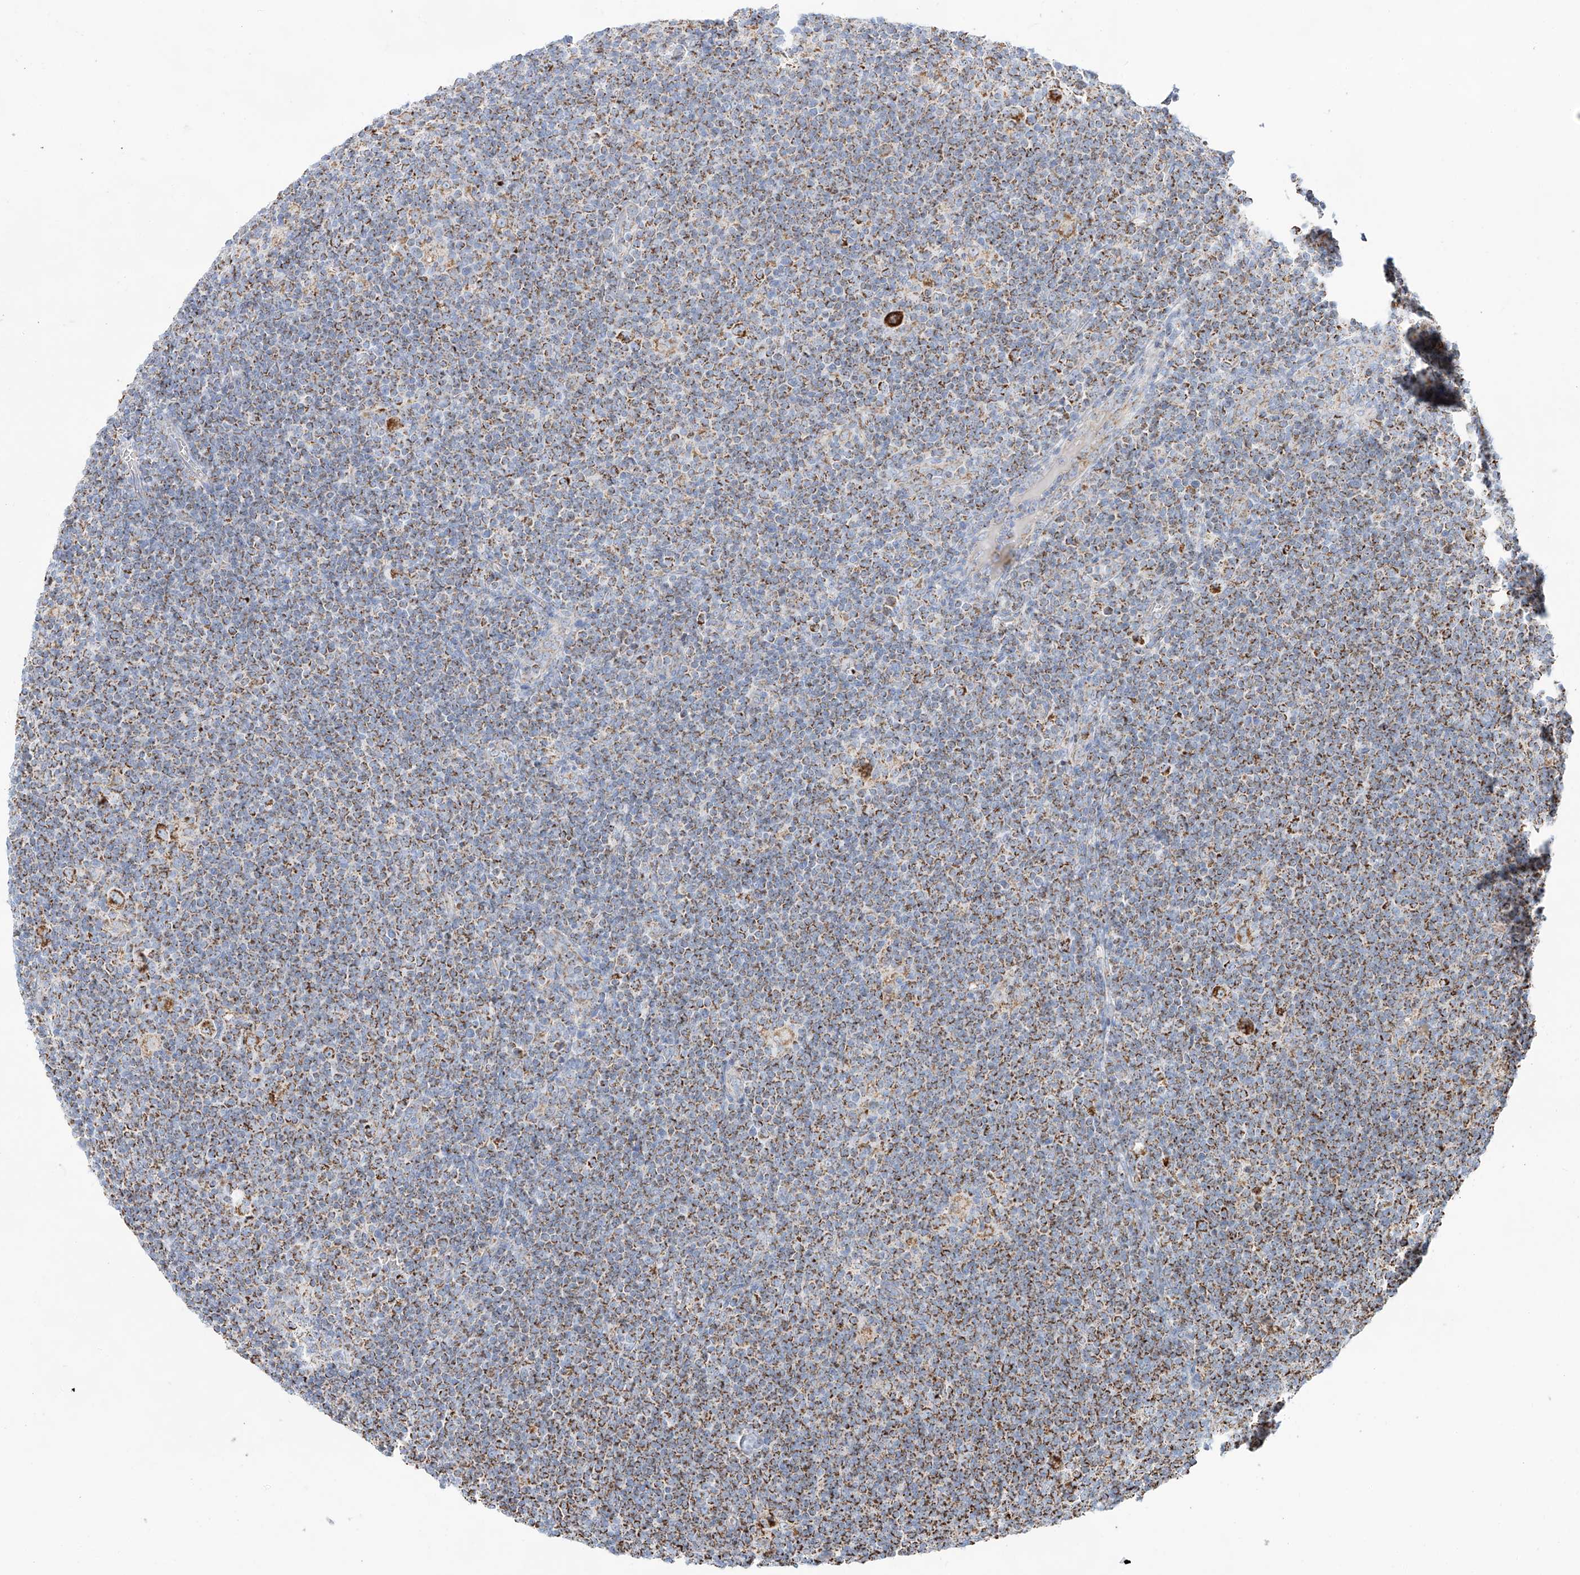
{"staining": {"intensity": "moderate", "quantity": ">75%", "location": "cytoplasmic/membranous"}, "tissue": "lymphoma", "cell_type": "Tumor cells", "image_type": "cancer", "snomed": [{"axis": "morphology", "description": "Hodgkin's disease, NOS"}, {"axis": "topography", "description": "Lymph node"}], "caption": "Moderate cytoplasmic/membranous expression for a protein is present in approximately >75% of tumor cells of lymphoma using immunohistochemistry (IHC).", "gene": "TTC27", "patient": {"sex": "female", "age": 57}}